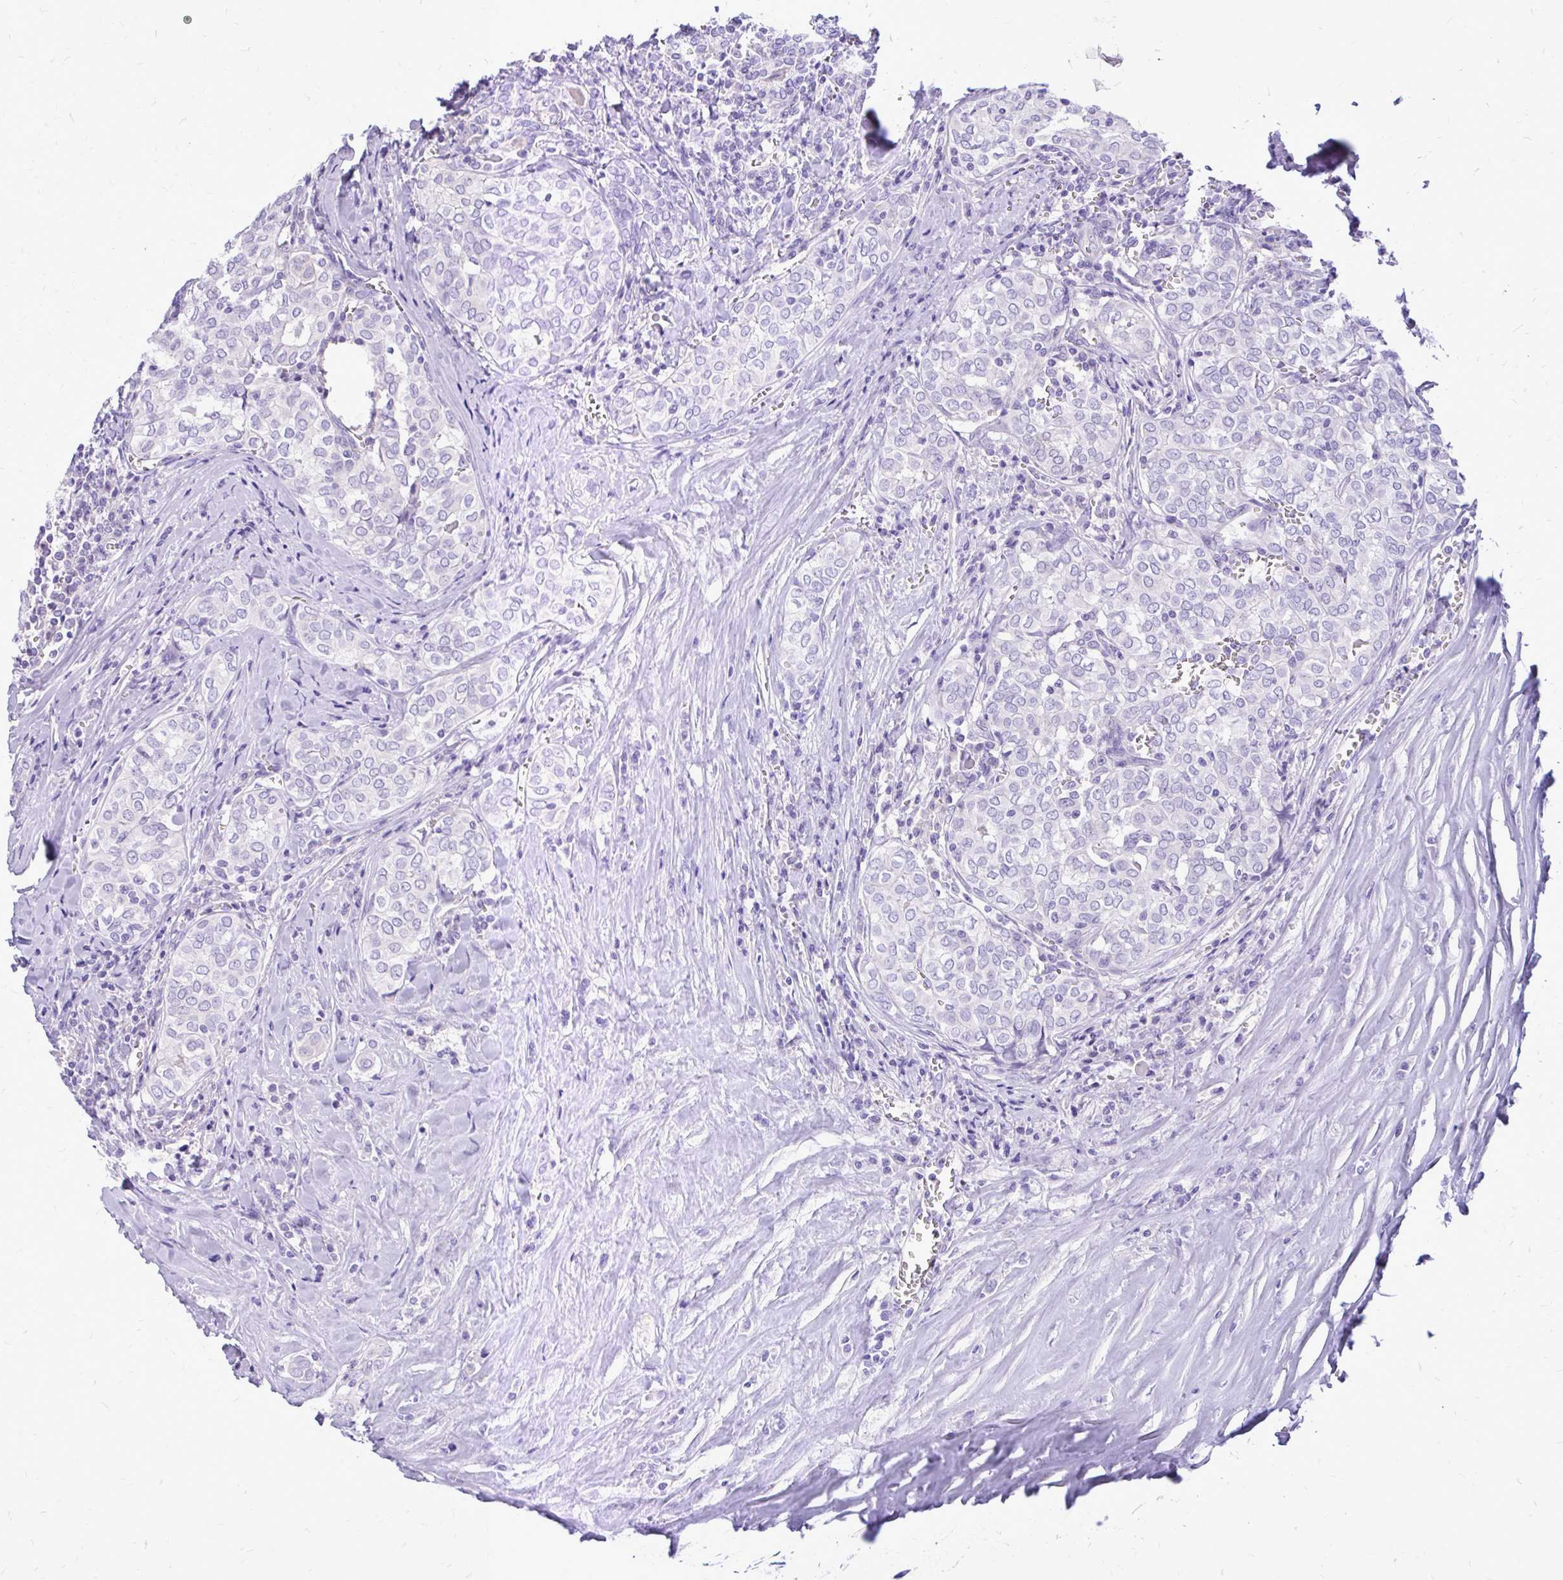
{"staining": {"intensity": "negative", "quantity": "none", "location": "none"}, "tissue": "thyroid cancer", "cell_type": "Tumor cells", "image_type": "cancer", "snomed": [{"axis": "morphology", "description": "Papillary adenocarcinoma, NOS"}, {"axis": "topography", "description": "Thyroid gland"}], "caption": "Protein analysis of thyroid cancer (papillary adenocarcinoma) demonstrates no significant staining in tumor cells.", "gene": "MAP1LC3A", "patient": {"sex": "female", "age": 30}}